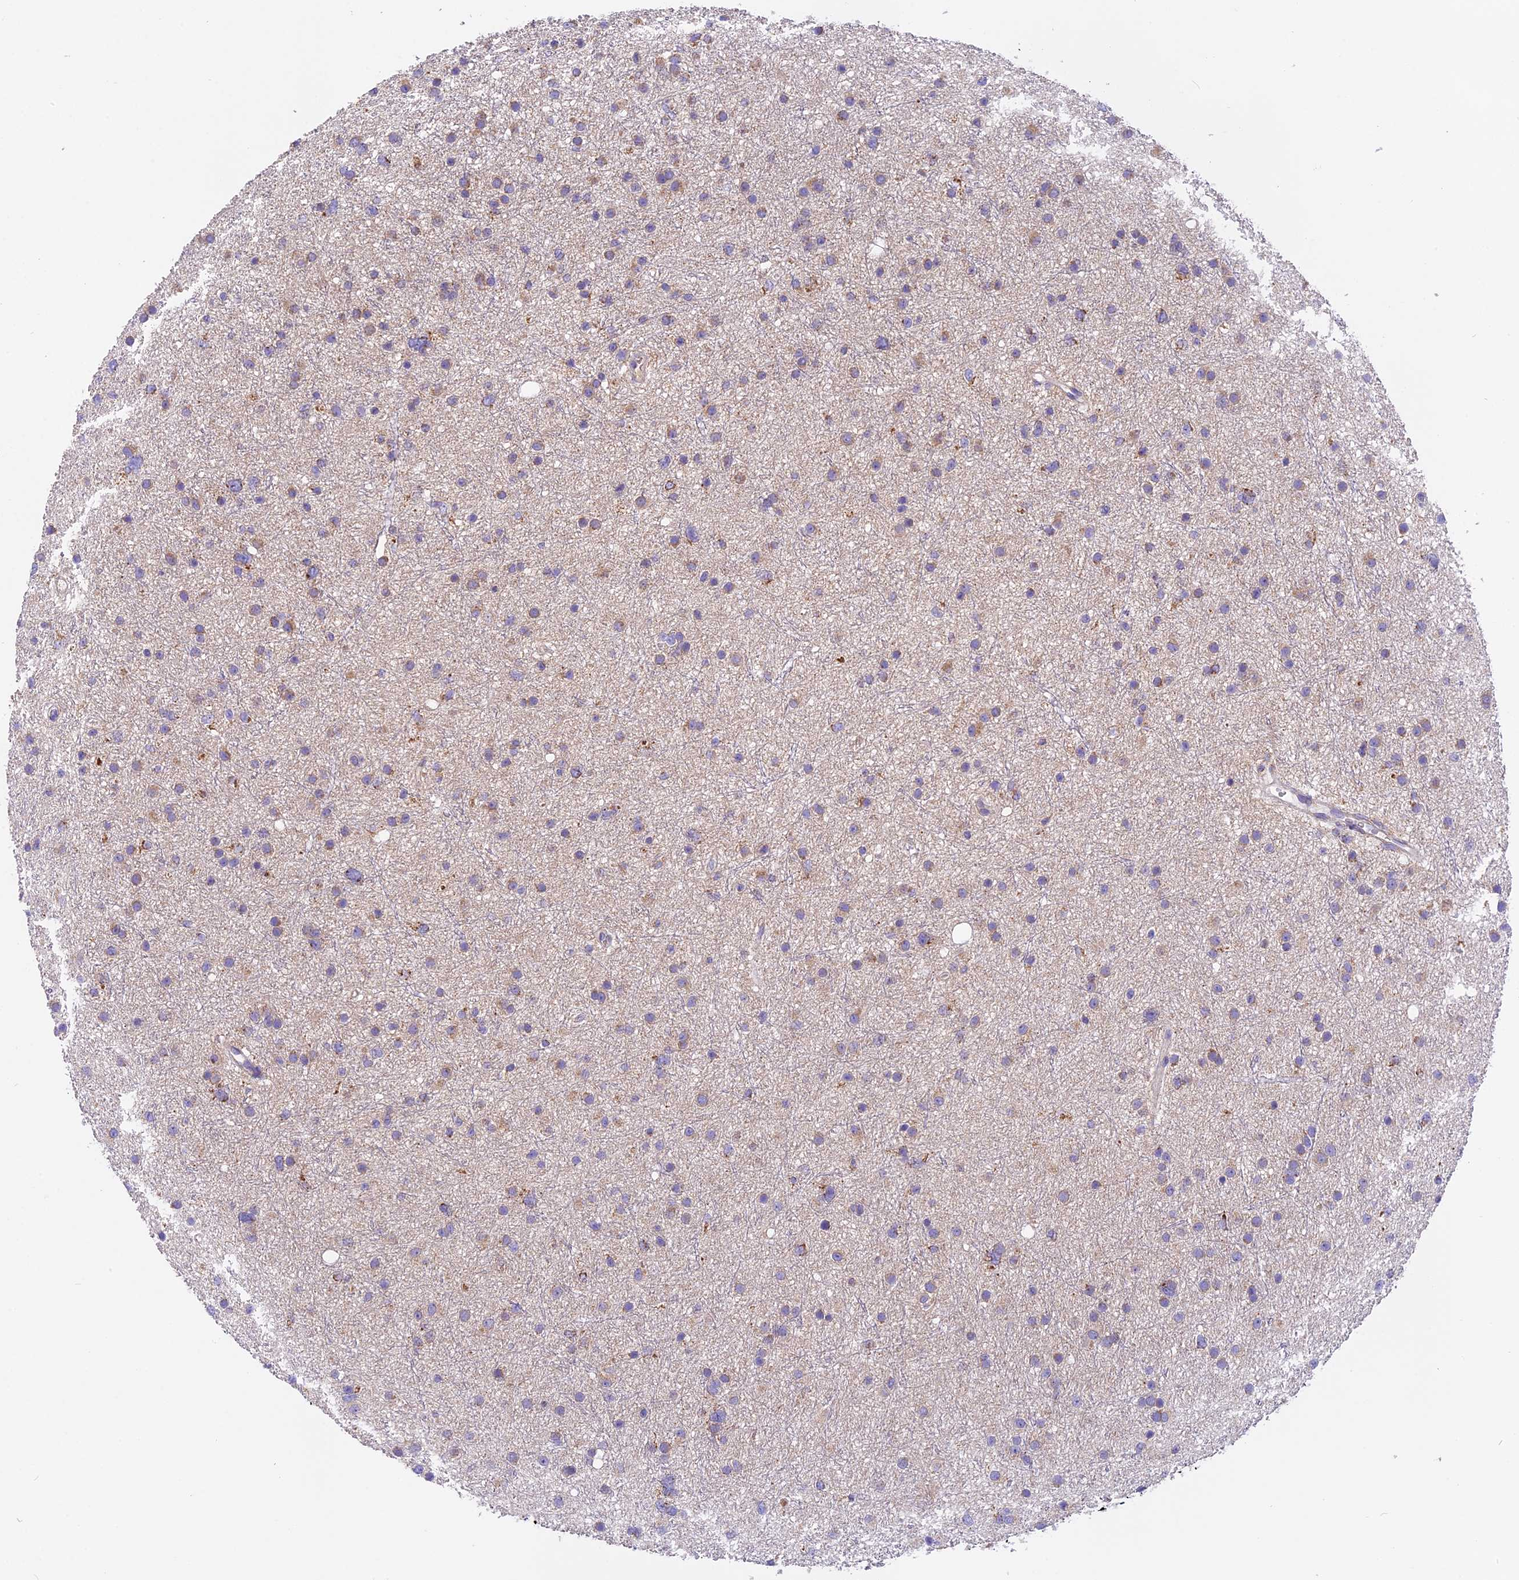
{"staining": {"intensity": "weak", "quantity": "25%-75%", "location": "cytoplasmic/membranous"}, "tissue": "glioma", "cell_type": "Tumor cells", "image_type": "cancer", "snomed": [{"axis": "morphology", "description": "Glioma, malignant, Low grade"}, {"axis": "topography", "description": "Cerebral cortex"}], "caption": "Human glioma stained for a protein (brown) demonstrates weak cytoplasmic/membranous positive staining in about 25%-75% of tumor cells.", "gene": "MGME1", "patient": {"sex": "female", "age": 39}}